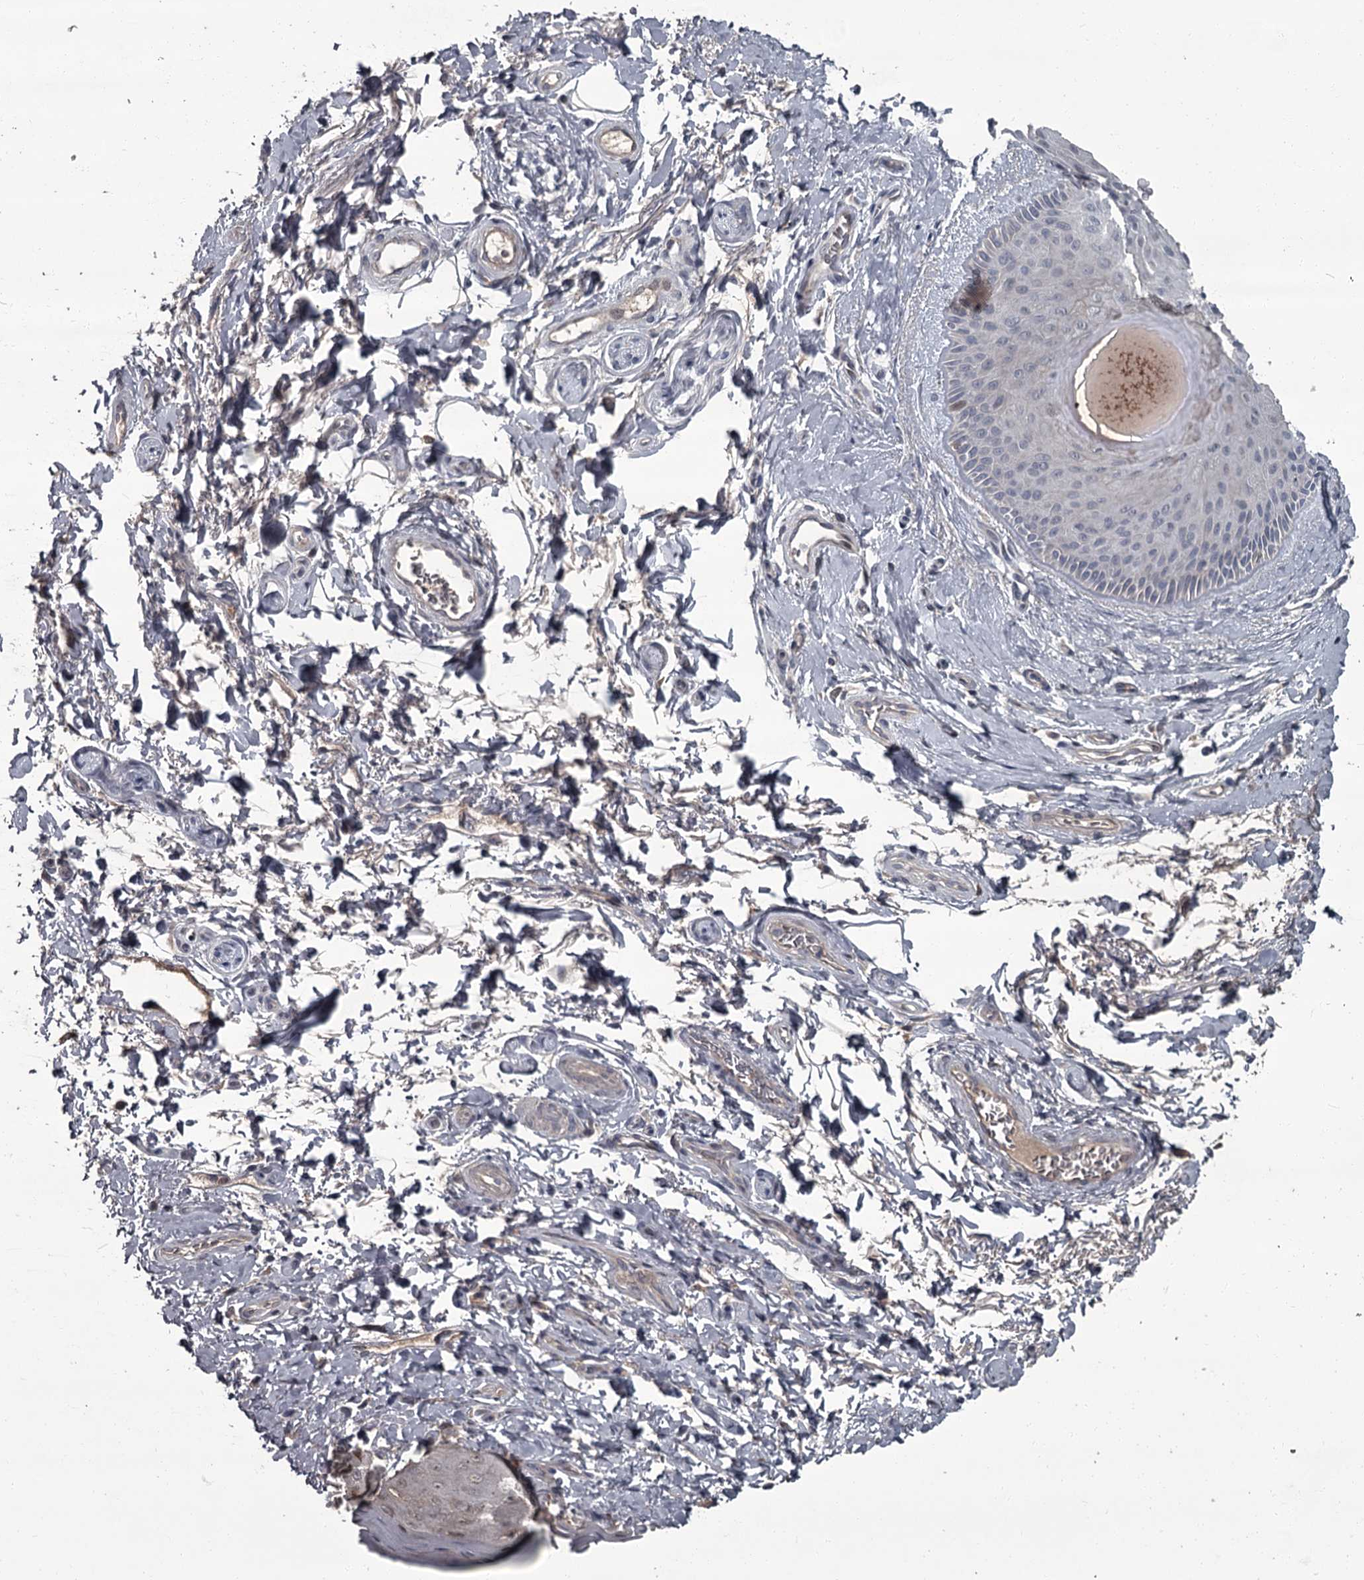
{"staining": {"intensity": "weak", "quantity": "<25%", "location": "nuclear"}, "tissue": "skin", "cell_type": "Epidermal cells", "image_type": "normal", "snomed": [{"axis": "morphology", "description": "Normal tissue, NOS"}, {"axis": "topography", "description": "Anal"}], "caption": "Immunohistochemistry (IHC) of benign skin shows no staining in epidermal cells.", "gene": "FLVCR2", "patient": {"sex": "male", "age": 44}}